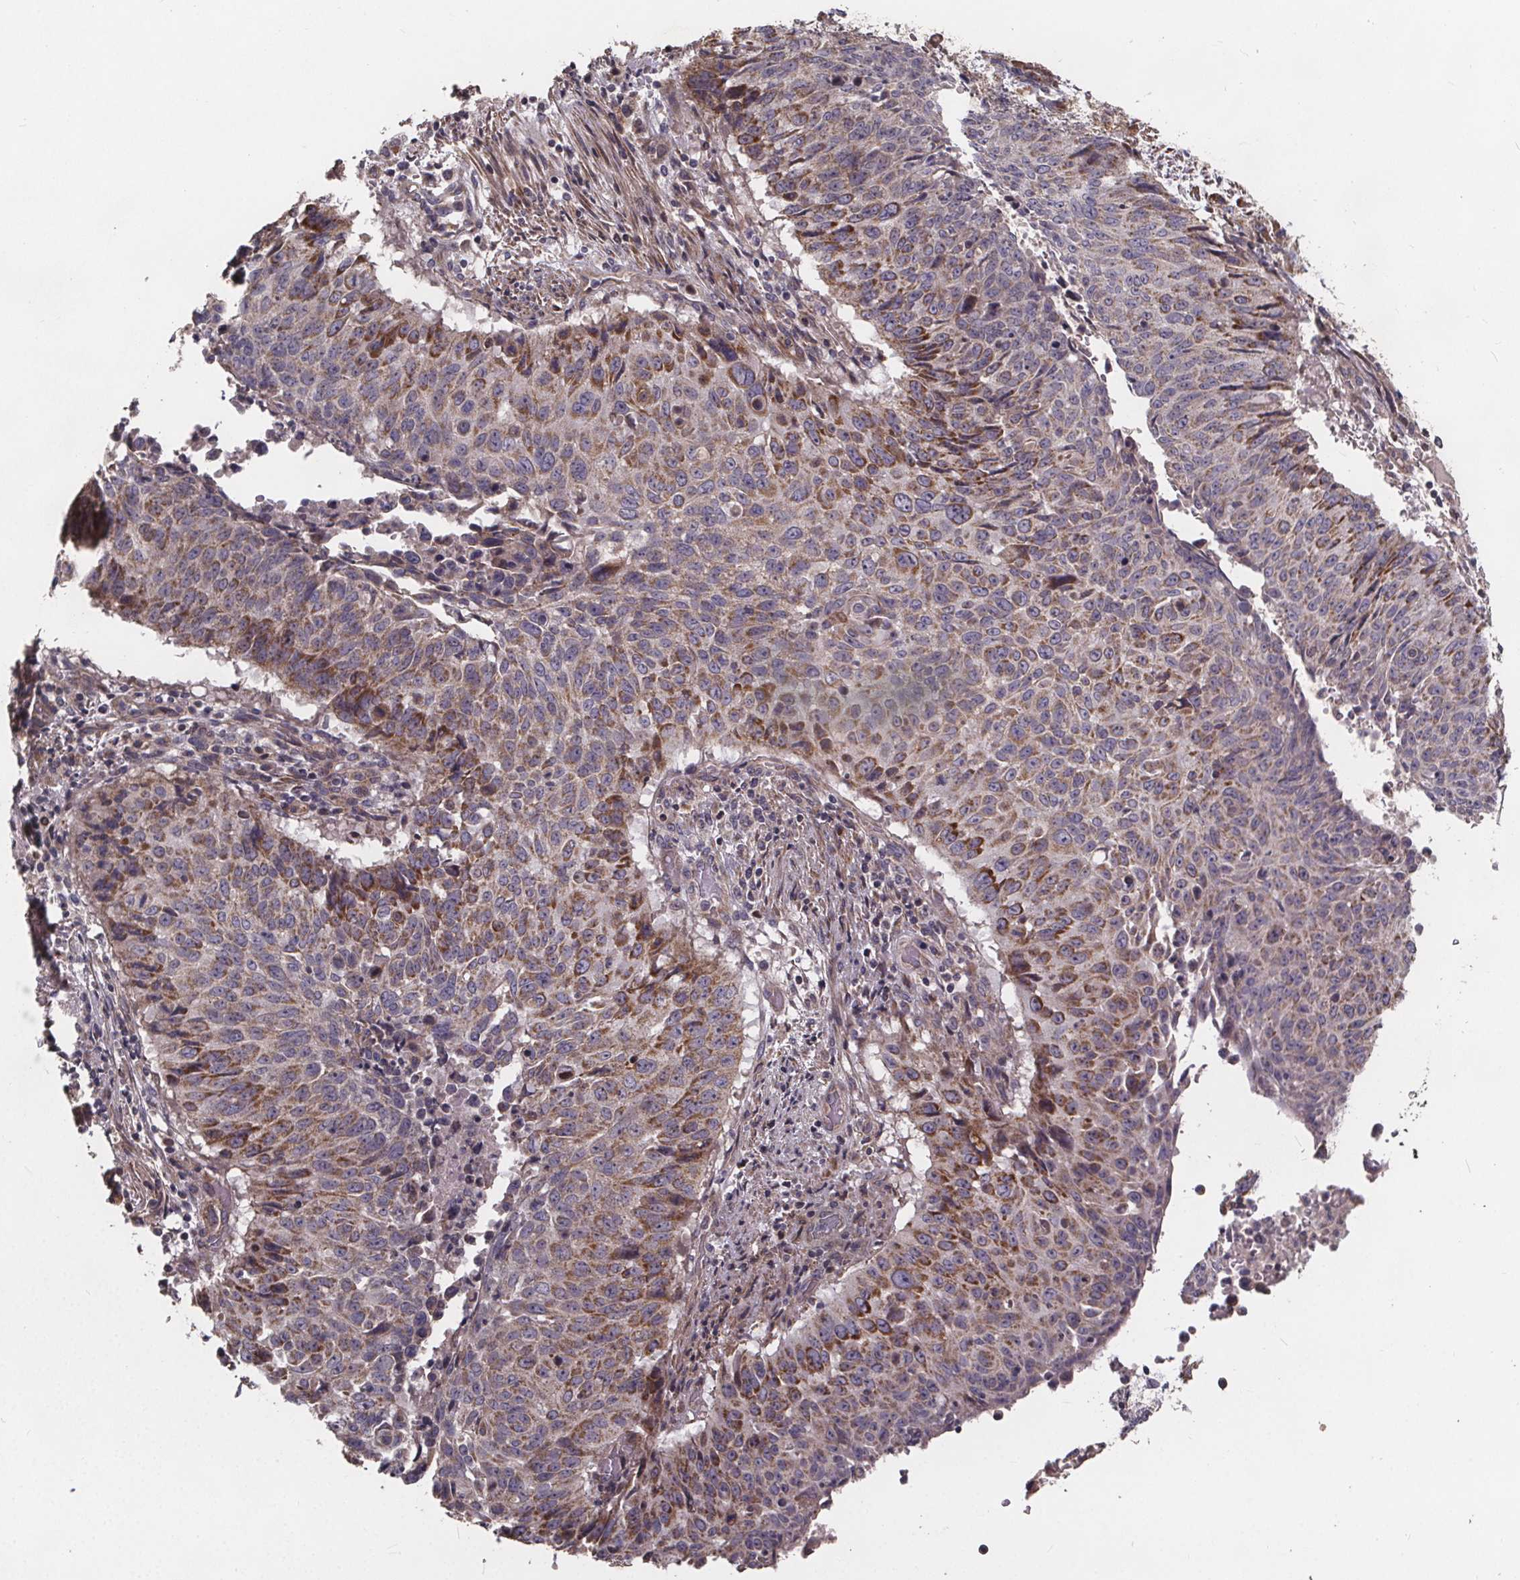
{"staining": {"intensity": "moderate", "quantity": "25%-75%", "location": "cytoplasmic/membranous"}, "tissue": "lung cancer", "cell_type": "Tumor cells", "image_type": "cancer", "snomed": [{"axis": "morphology", "description": "Normal tissue, NOS"}, {"axis": "morphology", "description": "Squamous cell carcinoma, NOS"}, {"axis": "topography", "description": "Bronchus"}, {"axis": "topography", "description": "Lung"}], "caption": "The micrograph exhibits staining of squamous cell carcinoma (lung), revealing moderate cytoplasmic/membranous protein staining (brown color) within tumor cells.", "gene": "YME1L1", "patient": {"sex": "male", "age": 64}}